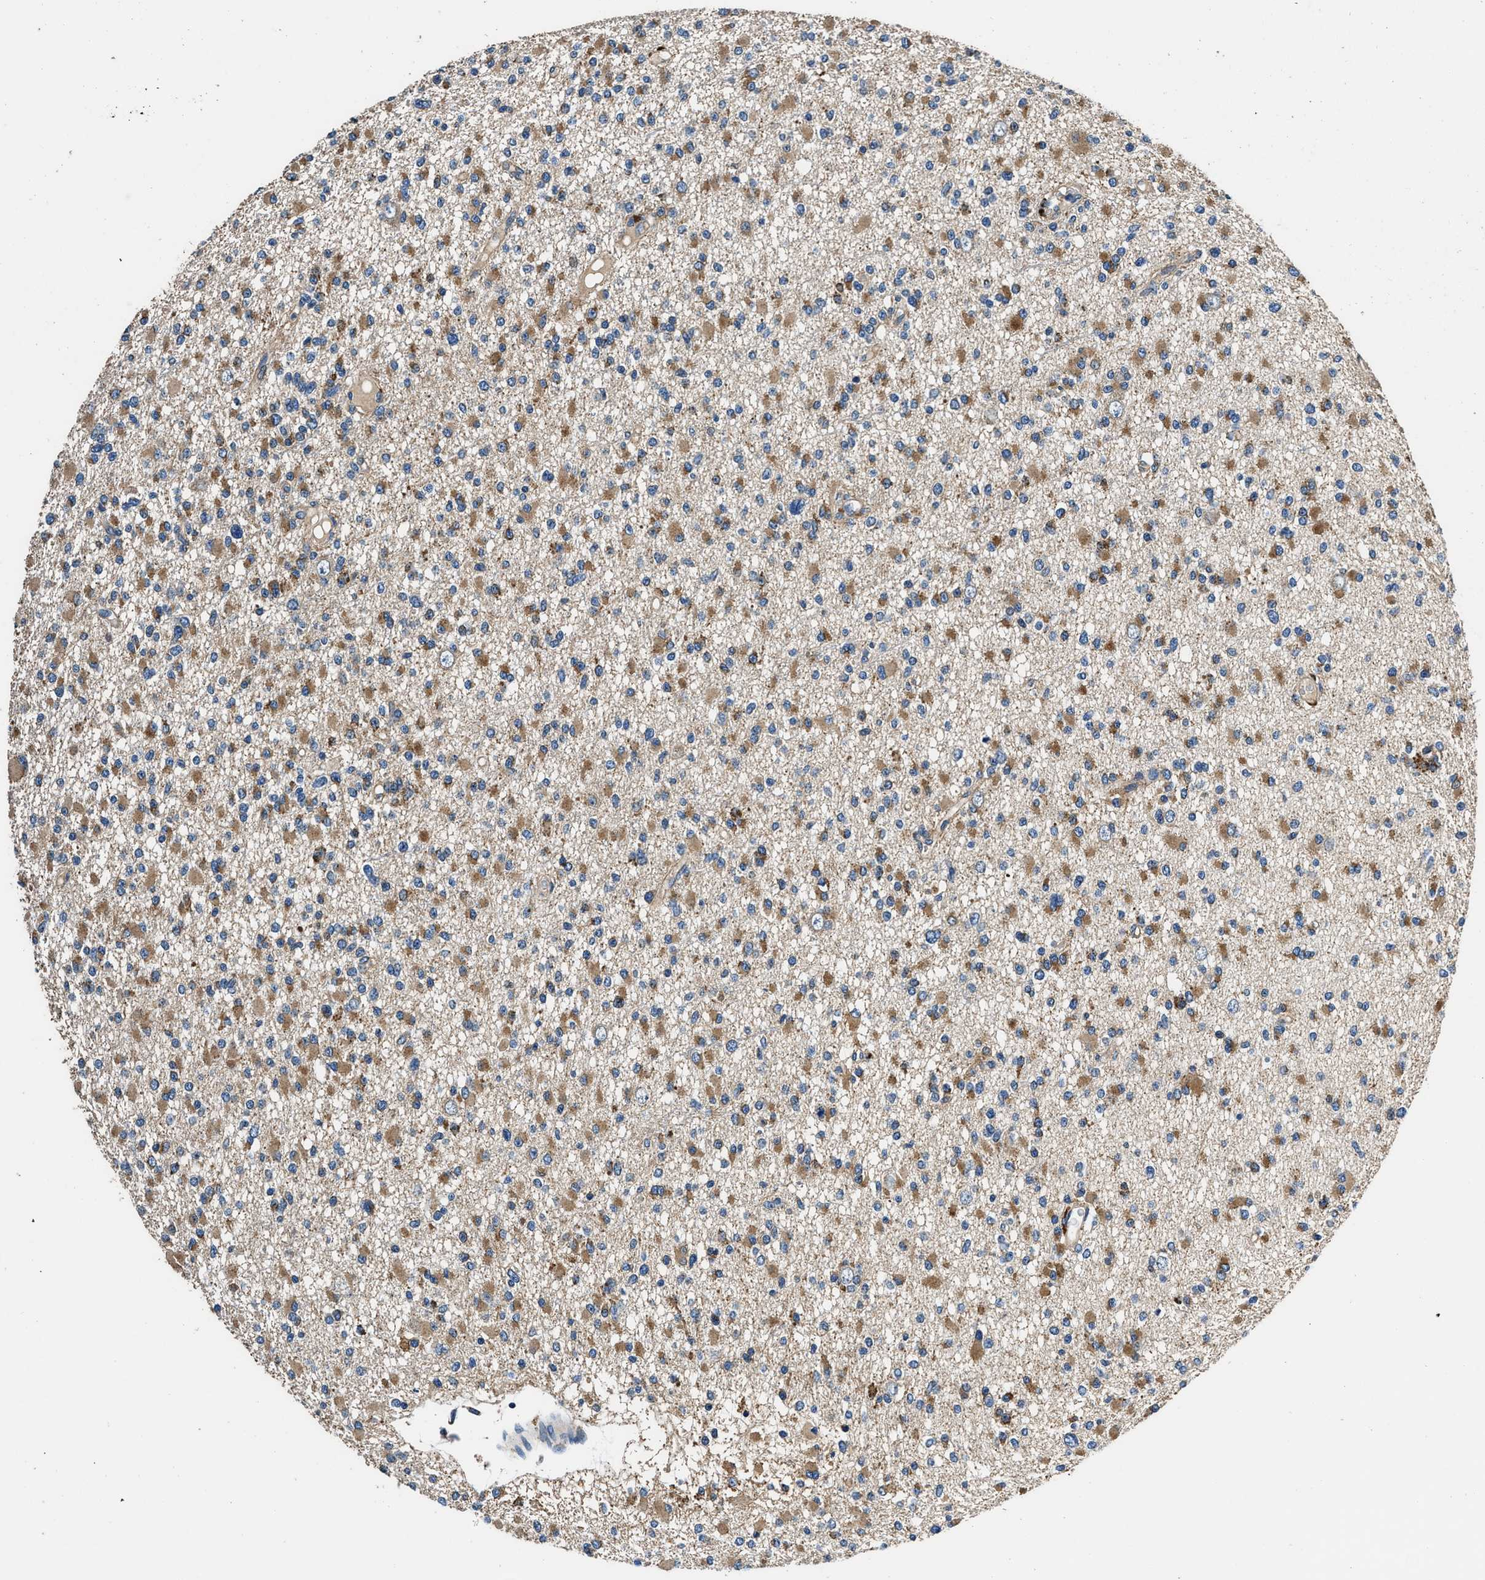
{"staining": {"intensity": "moderate", "quantity": ">75%", "location": "cytoplasmic/membranous"}, "tissue": "glioma", "cell_type": "Tumor cells", "image_type": "cancer", "snomed": [{"axis": "morphology", "description": "Glioma, malignant, Low grade"}, {"axis": "topography", "description": "Brain"}], "caption": "A micrograph showing moderate cytoplasmic/membranous expression in approximately >75% of tumor cells in malignant glioma (low-grade), as visualized by brown immunohistochemical staining.", "gene": "DHRS7B", "patient": {"sex": "female", "age": 22}}